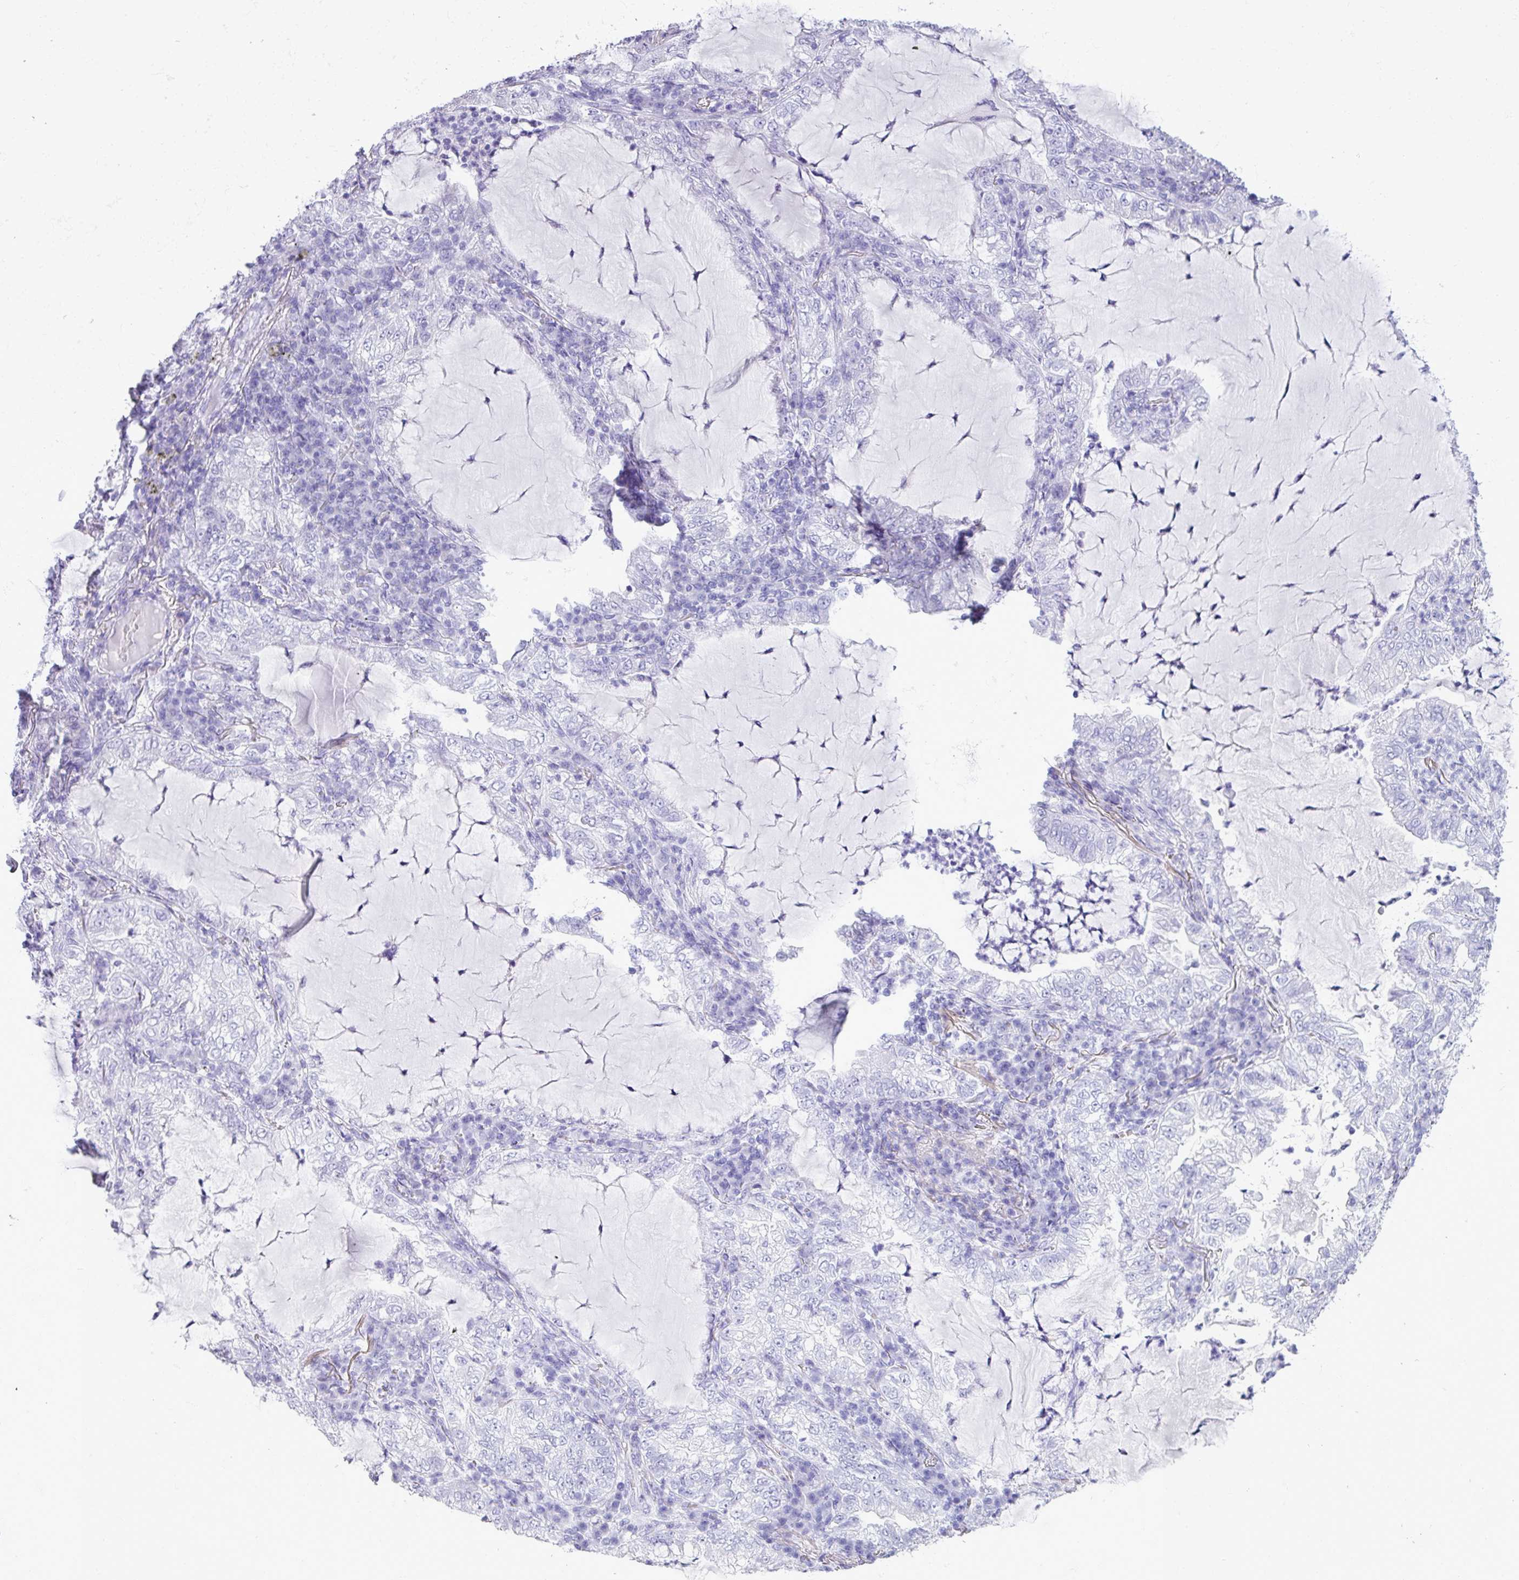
{"staining": {"intensity": "negative", "quantity": "none", "location": "none"}, "tissue": "lung cancer", "cell_type": "Tumor cells", "image_type": "cancer", "snomed": [{"axis": "morphology", "description": "Adenocarcinoma, NOS"}, {"axis": "topography", "description": "Lung"}], "caption": "Immunohistochemistry micrograph of lung cancer stained for a protein (brown), which exhibits no staining in tumor cells.", "gene": "STIMATE", "patient": {"sex": "female", "age": 73}}